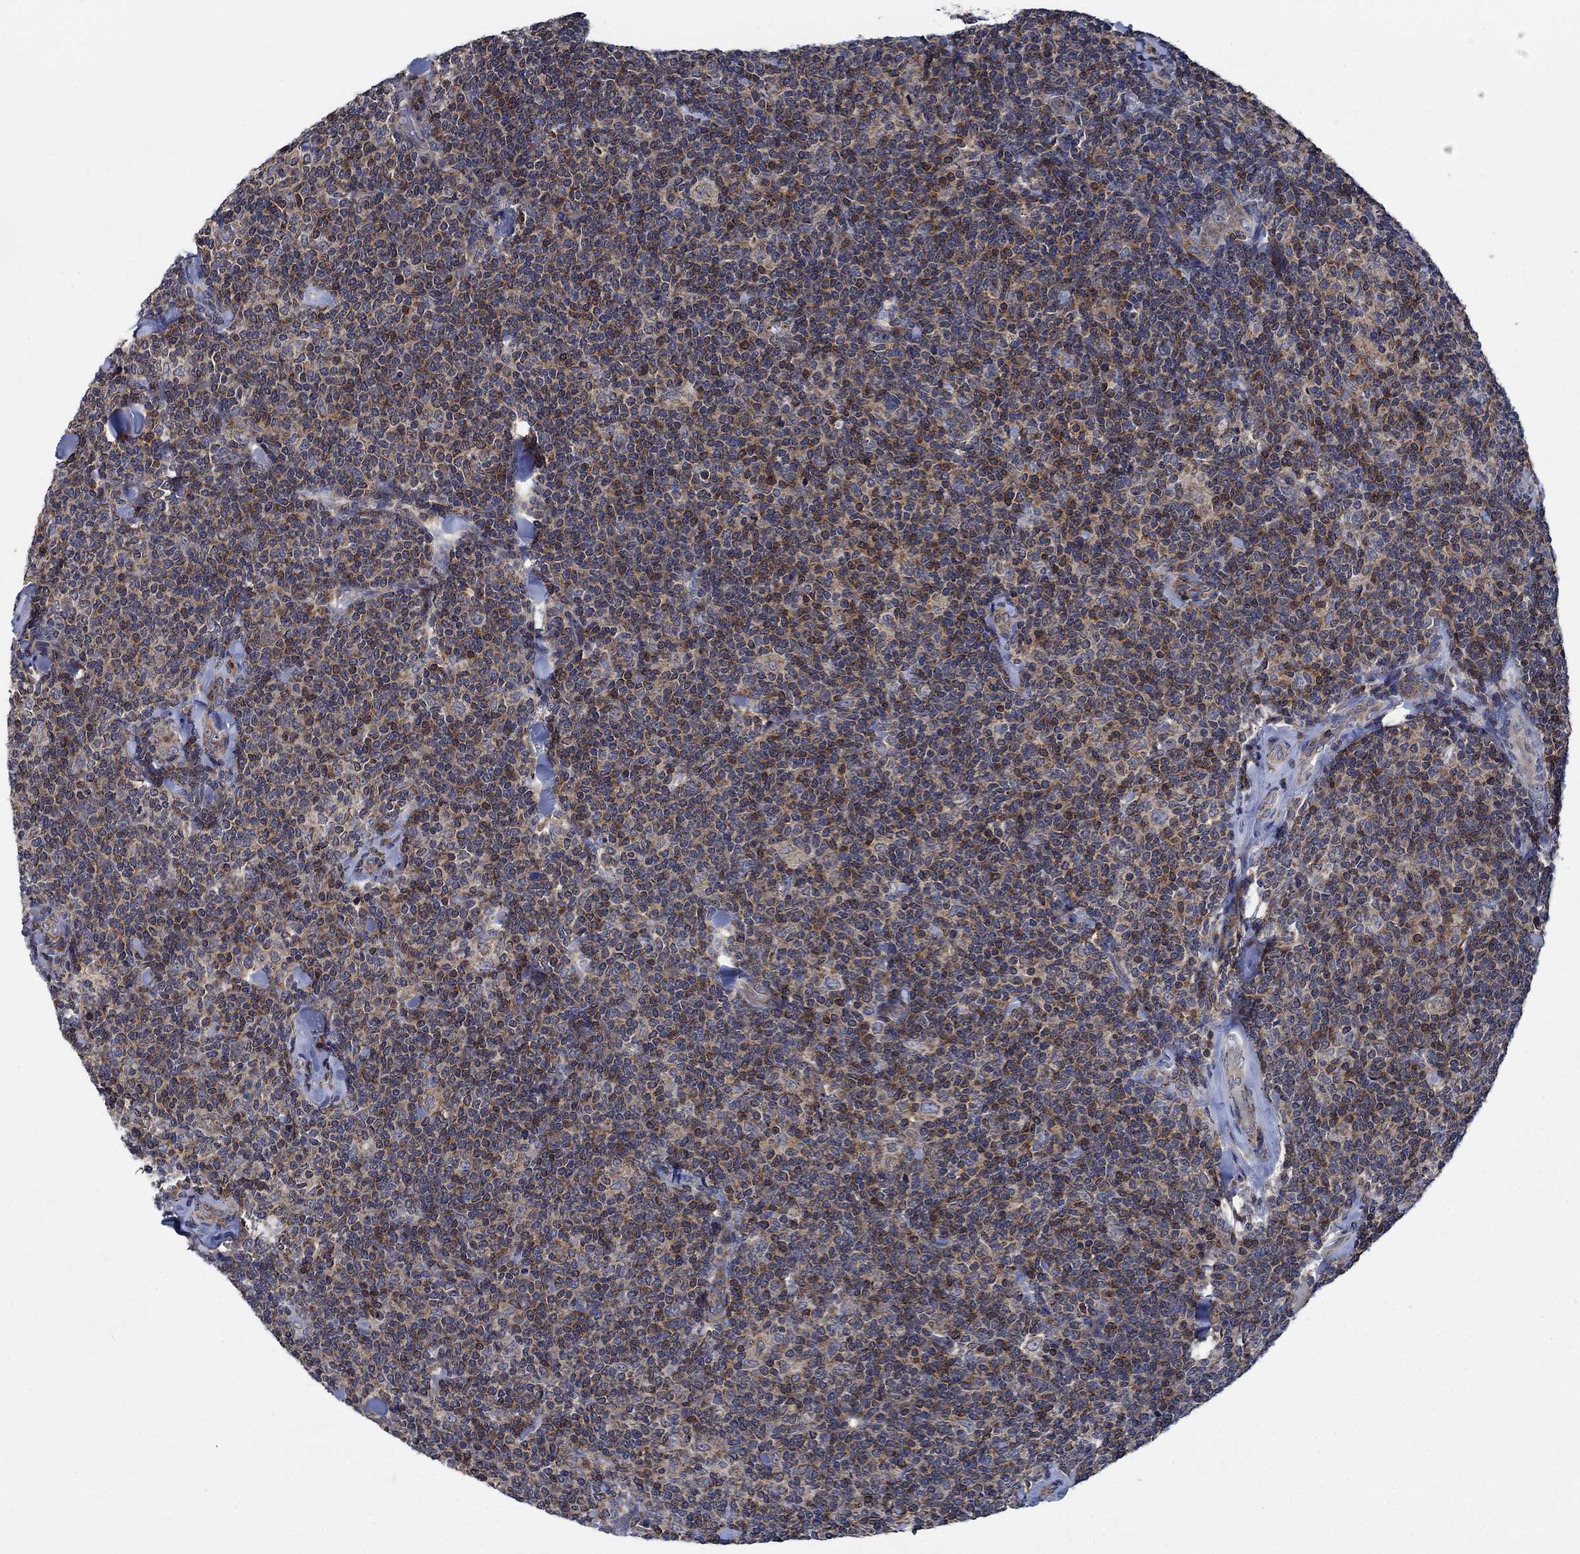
{"staining": {"intensity": "weak", "quantity": ">75%", "location": "cytoplasmic/membranous"}, "tissue": "lymphoma", "cell_type": "Tumor cells", "image_type": "cancer", "snomed": [{"axis": "morphology", "description": "Malignant lymphoma, non-Hodgkin's type, Low grade"}, {"axis": "topography", "description": "Lymph node"}], "caption": "A micrograph of human low-grade malignant lymphoma, non-Hodgkin's type stained for a protein exhibits weak cytoplasmic/membranous brown staining in tumor cells.", "gene": "STXBP6", "patient": {"sex": "female", "age": 56}}